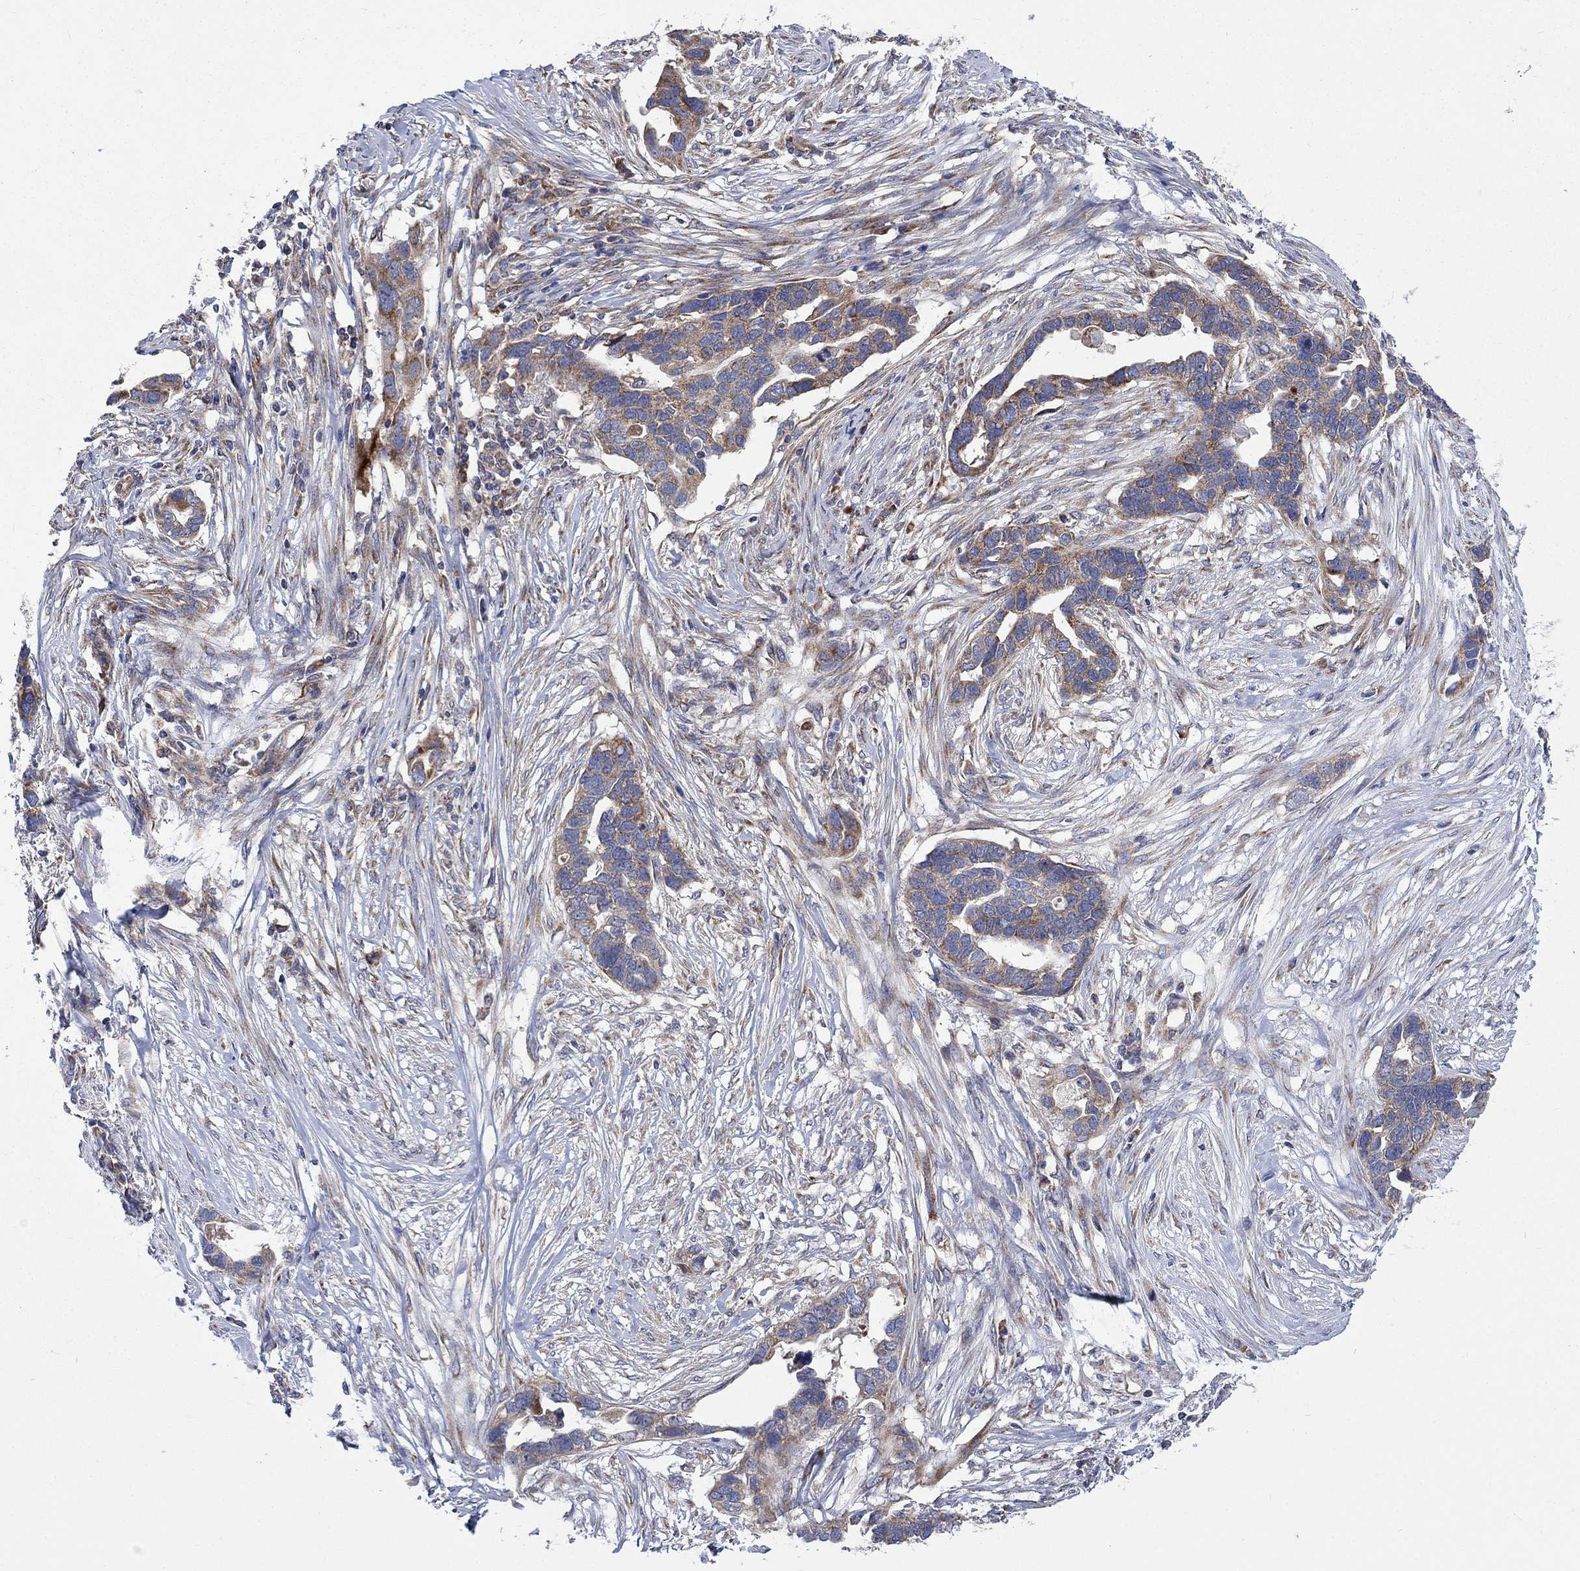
{"staining": {"intensity": "weak", "quantity": ">75%", "location": "cytoplasmic/membranous"}, "tissue": "ovarian cancer", "cell_type": "Tumor cells", "image_type": "cancer", "snomed": [{"axis": "morphology", "description": "Cystadenocarcinoma, serous, NOS"}, {"axis": "topography", "description": "Ovary"}], "caption": "A brown stain highlights weak cytoplasmic/membranous positivity of a protein in ovarian cancer tumor cells.", "gene": "RPLP0", "patient": {"sex": "female", "age": 54}}